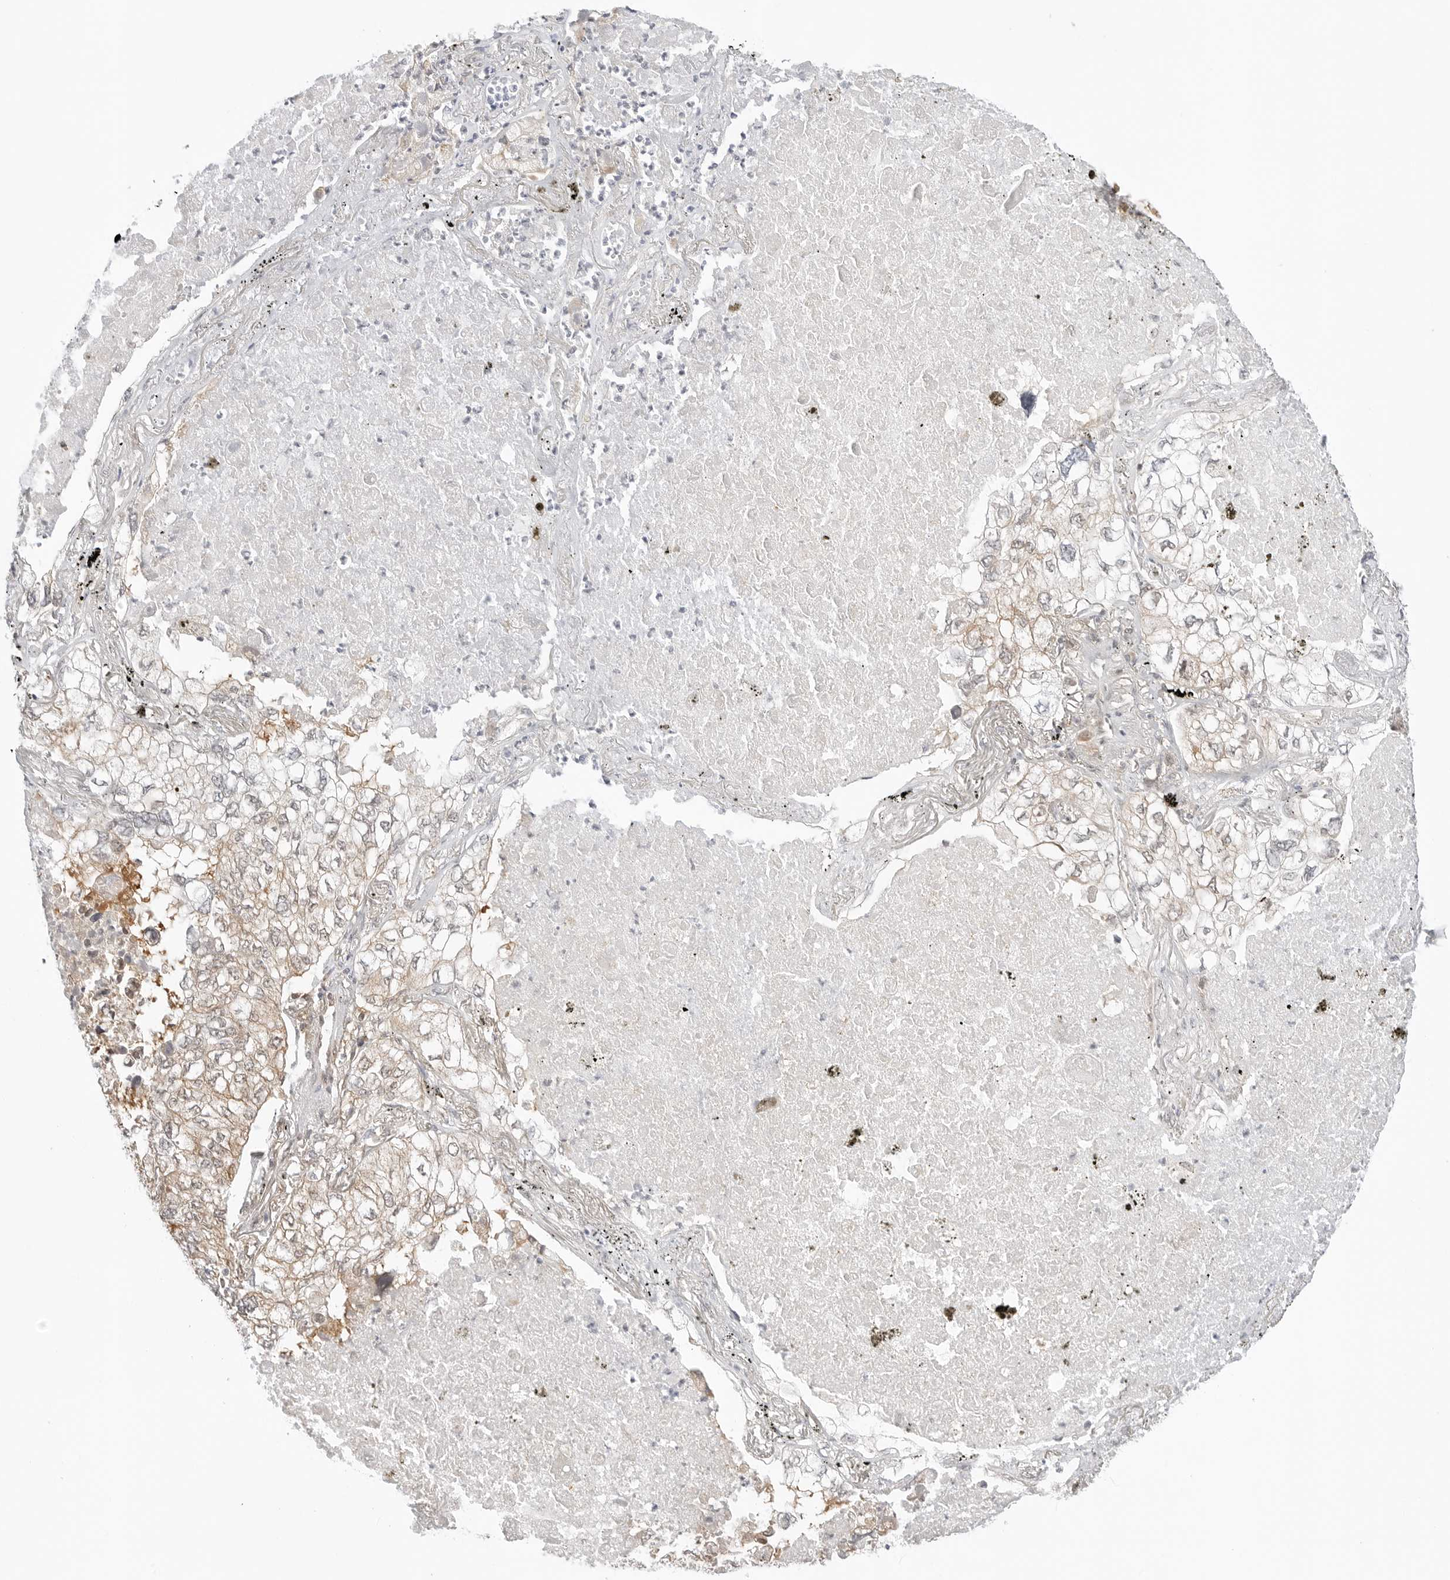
{"staining": {"intensity": "weak", "quantity": ">75%", "location": "cytoplasmic/membranous"}, "tissue": "lung cancer", "cell_type": "Tumor cells", "image_type": "cancer", "snomed": [{"axis": "morphology", "description": "Adenocarcinoma, NOS"}, {"axis": "topography", "description": "Lung"}], "caption": "Human lung cancer stained for a protein (brown) shows weak cytoplasmic/membranous positive staining in about >75% of tumor cells.", "gene": "NUDC", "patient": {"sex": "male", "age": 65}}